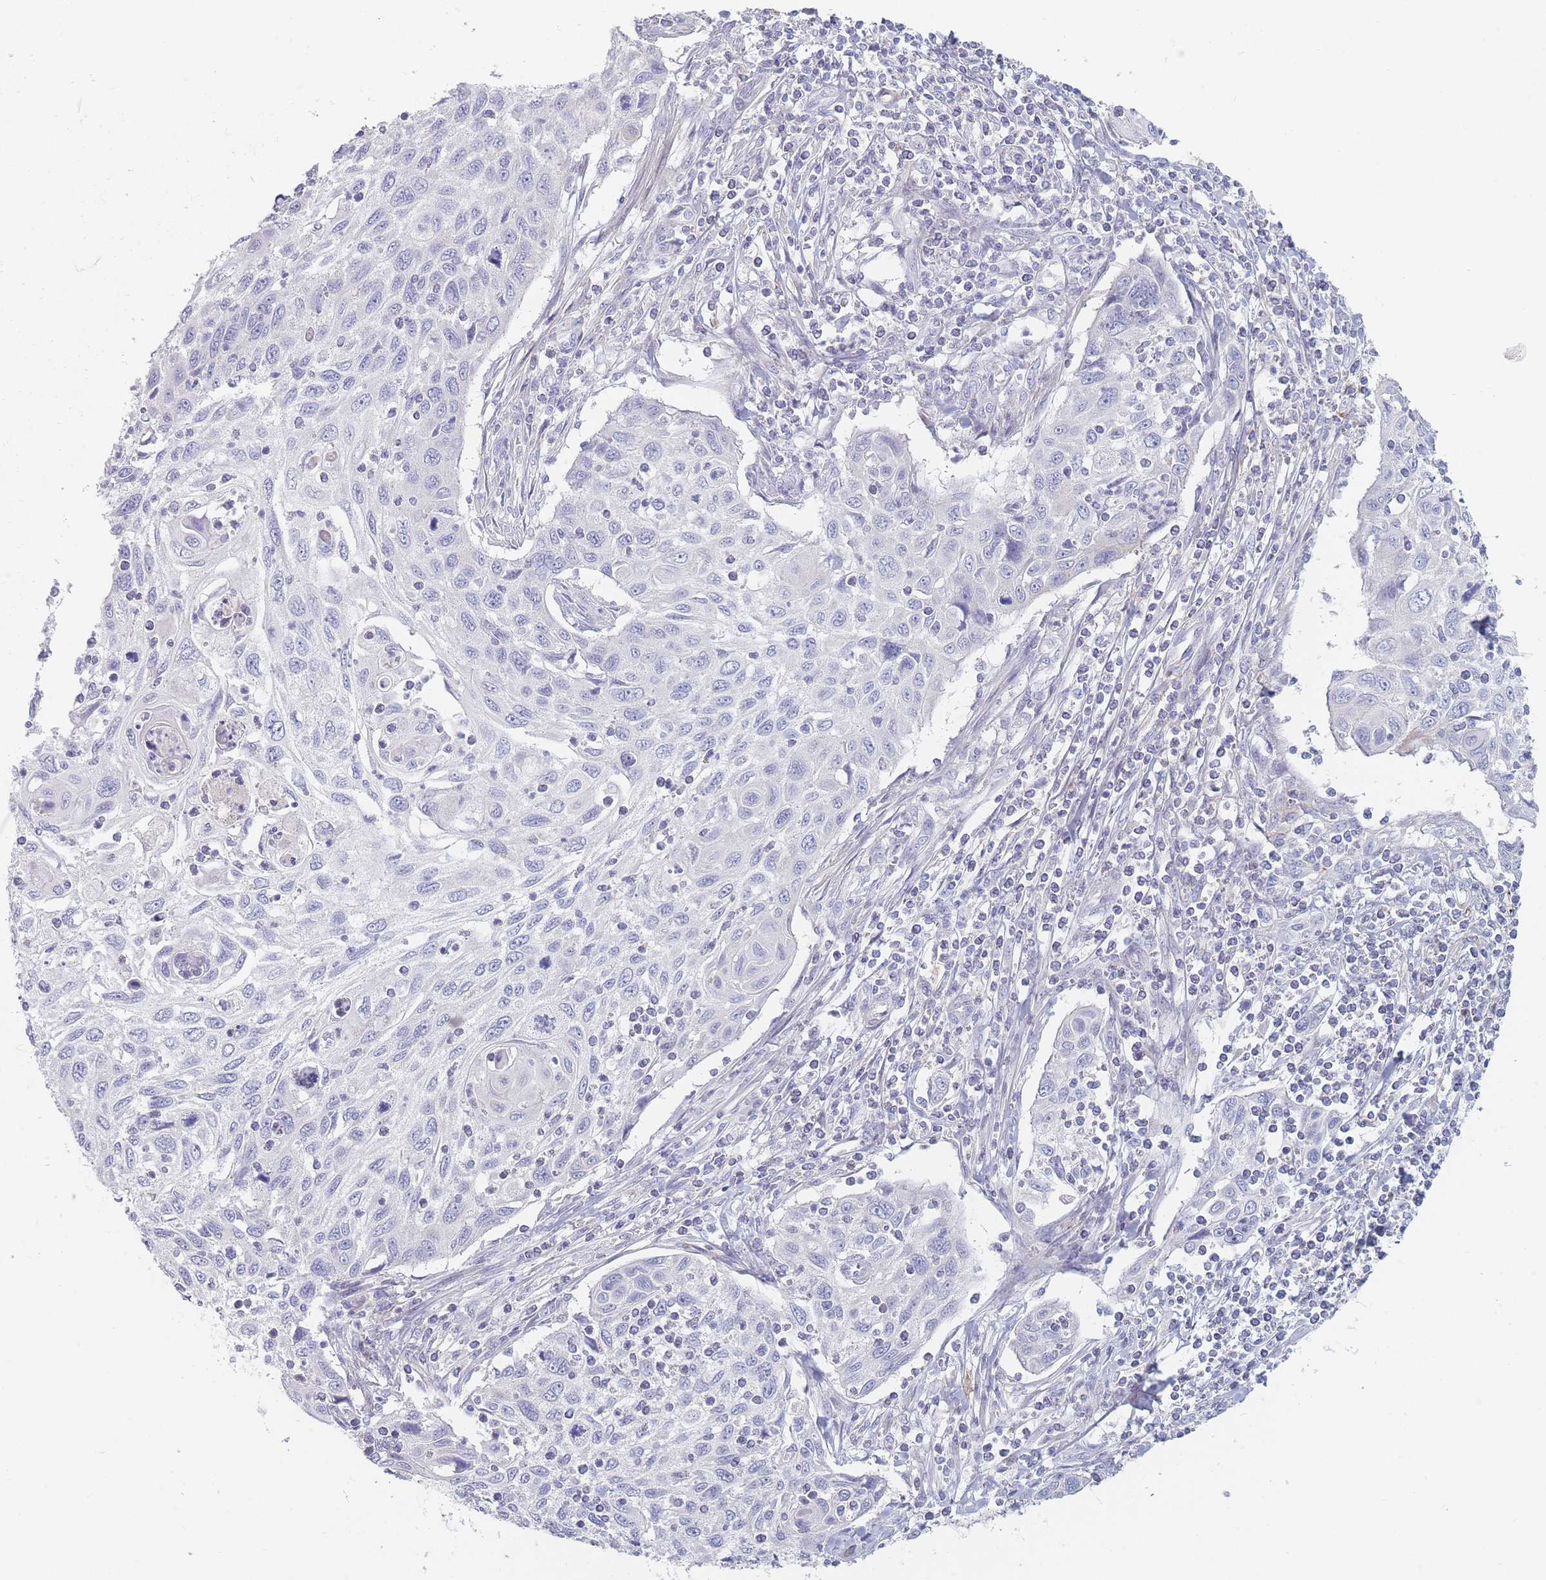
{"staining": {"intensity": "negative", "quantity": "none", "location": "none"}, "tissue": "cervical cancer", "cell_type": "Tumor cells", "image_type": "cancer", "snomed": [{"axis": "morphology", "description": "Squamous cell carcinoma, NOS"}, {"axis": "topography", "description": "Cervix"}], "caption": "A histopathology image of human cervical squamous cell carcinoma is negative for staining in tumor cells.", "gene": "PRG4", "patient": {"sex": "female", "age": 70}}